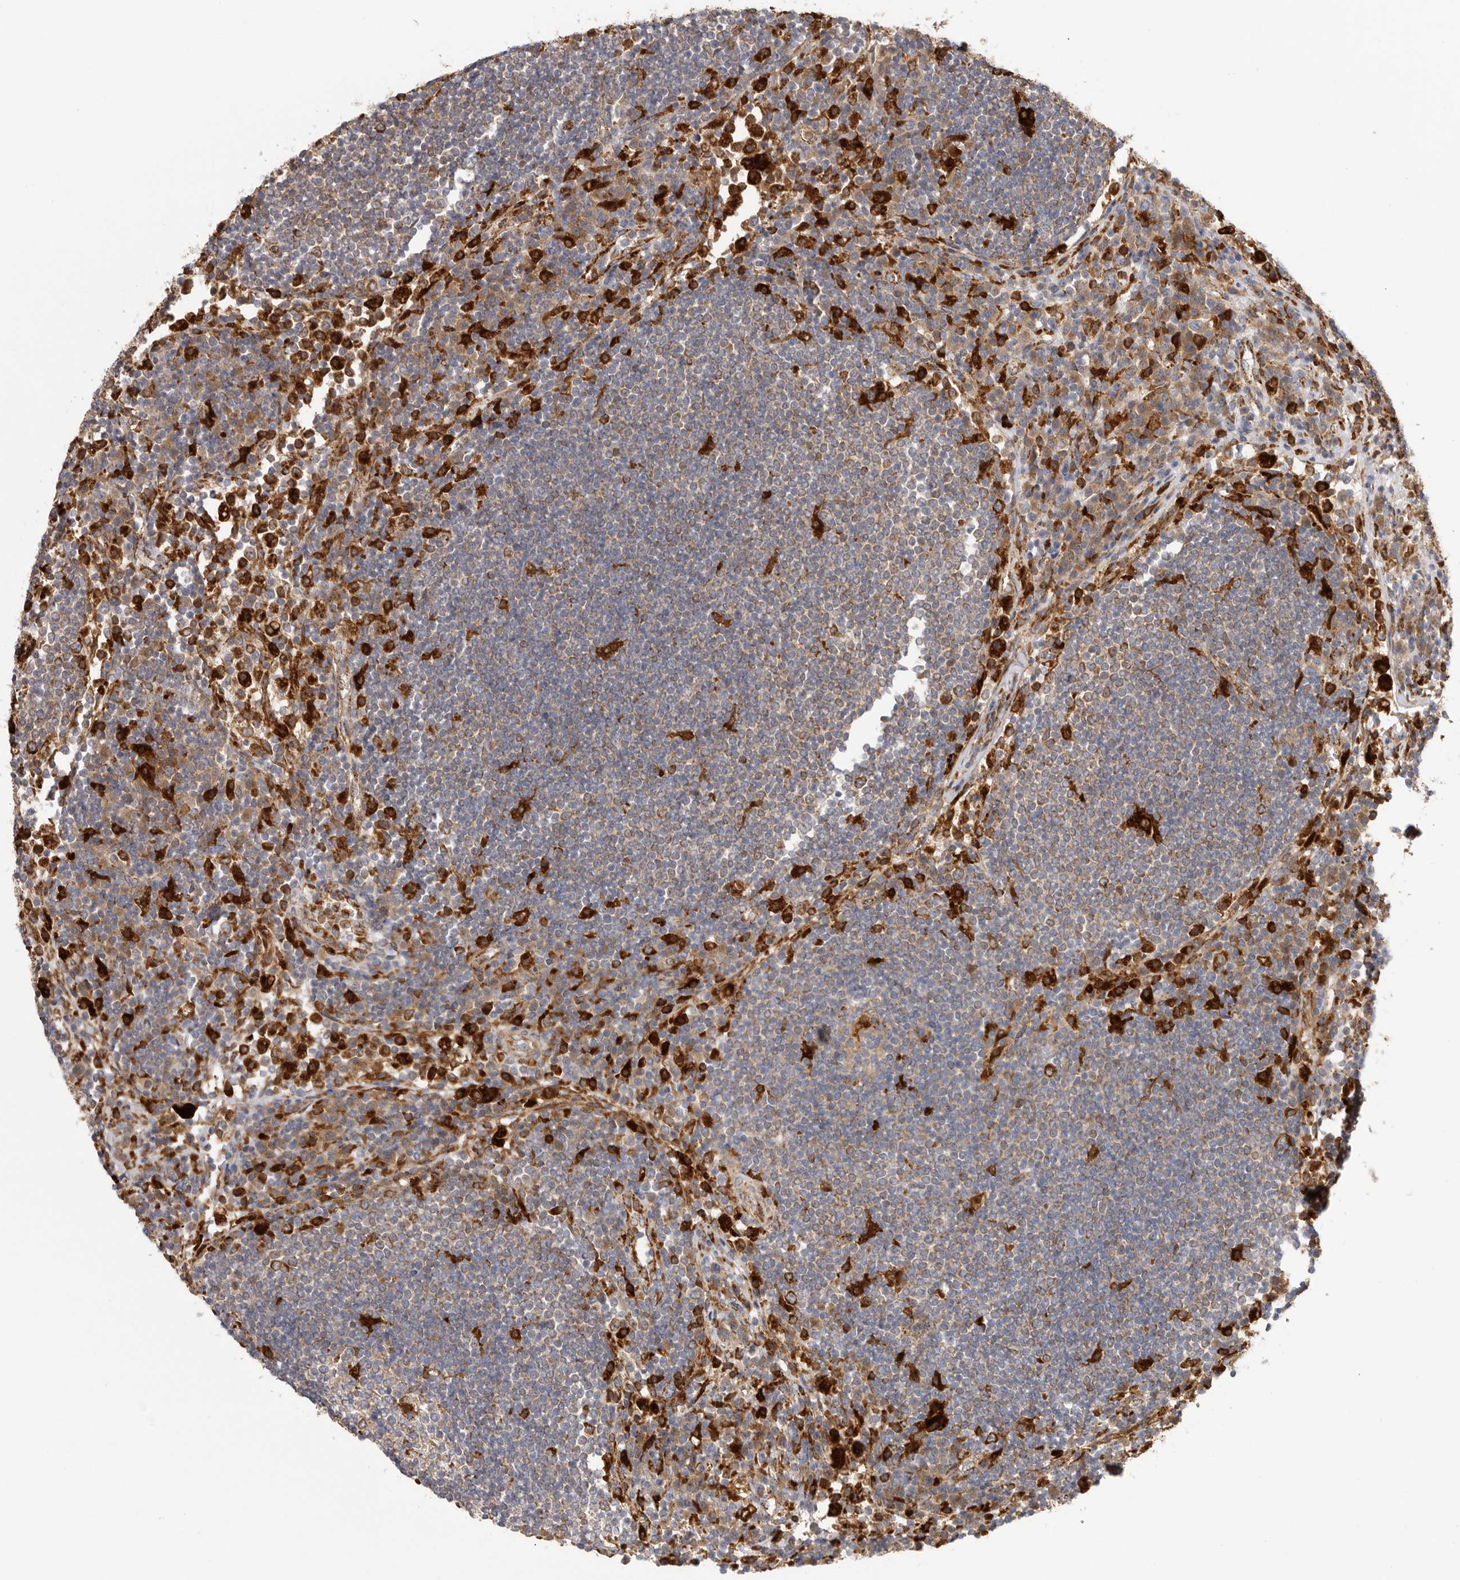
{"staining": {"intensity": "strong", "quantity": "<25%", "location": "cytoplasmic/membranous"}, "tissue": "lymph node", "cell_type": "Germinal center cells", "image_type": "normal", "snomed": [{"axis": "morphology", "description": "Normal tissue, NOS"}, {"axis": "topography", "description": "Lymph node"}], "caption": "Immunohistochemistry (IHC) micrograph of benign lymph node stained for a protein (brown), which displays medium levels of strong cytoplasmic/membranous staining in about <25% of germinal center cells.", "gene": "GRN", "patient": {"sex": "female", "age": 53}}